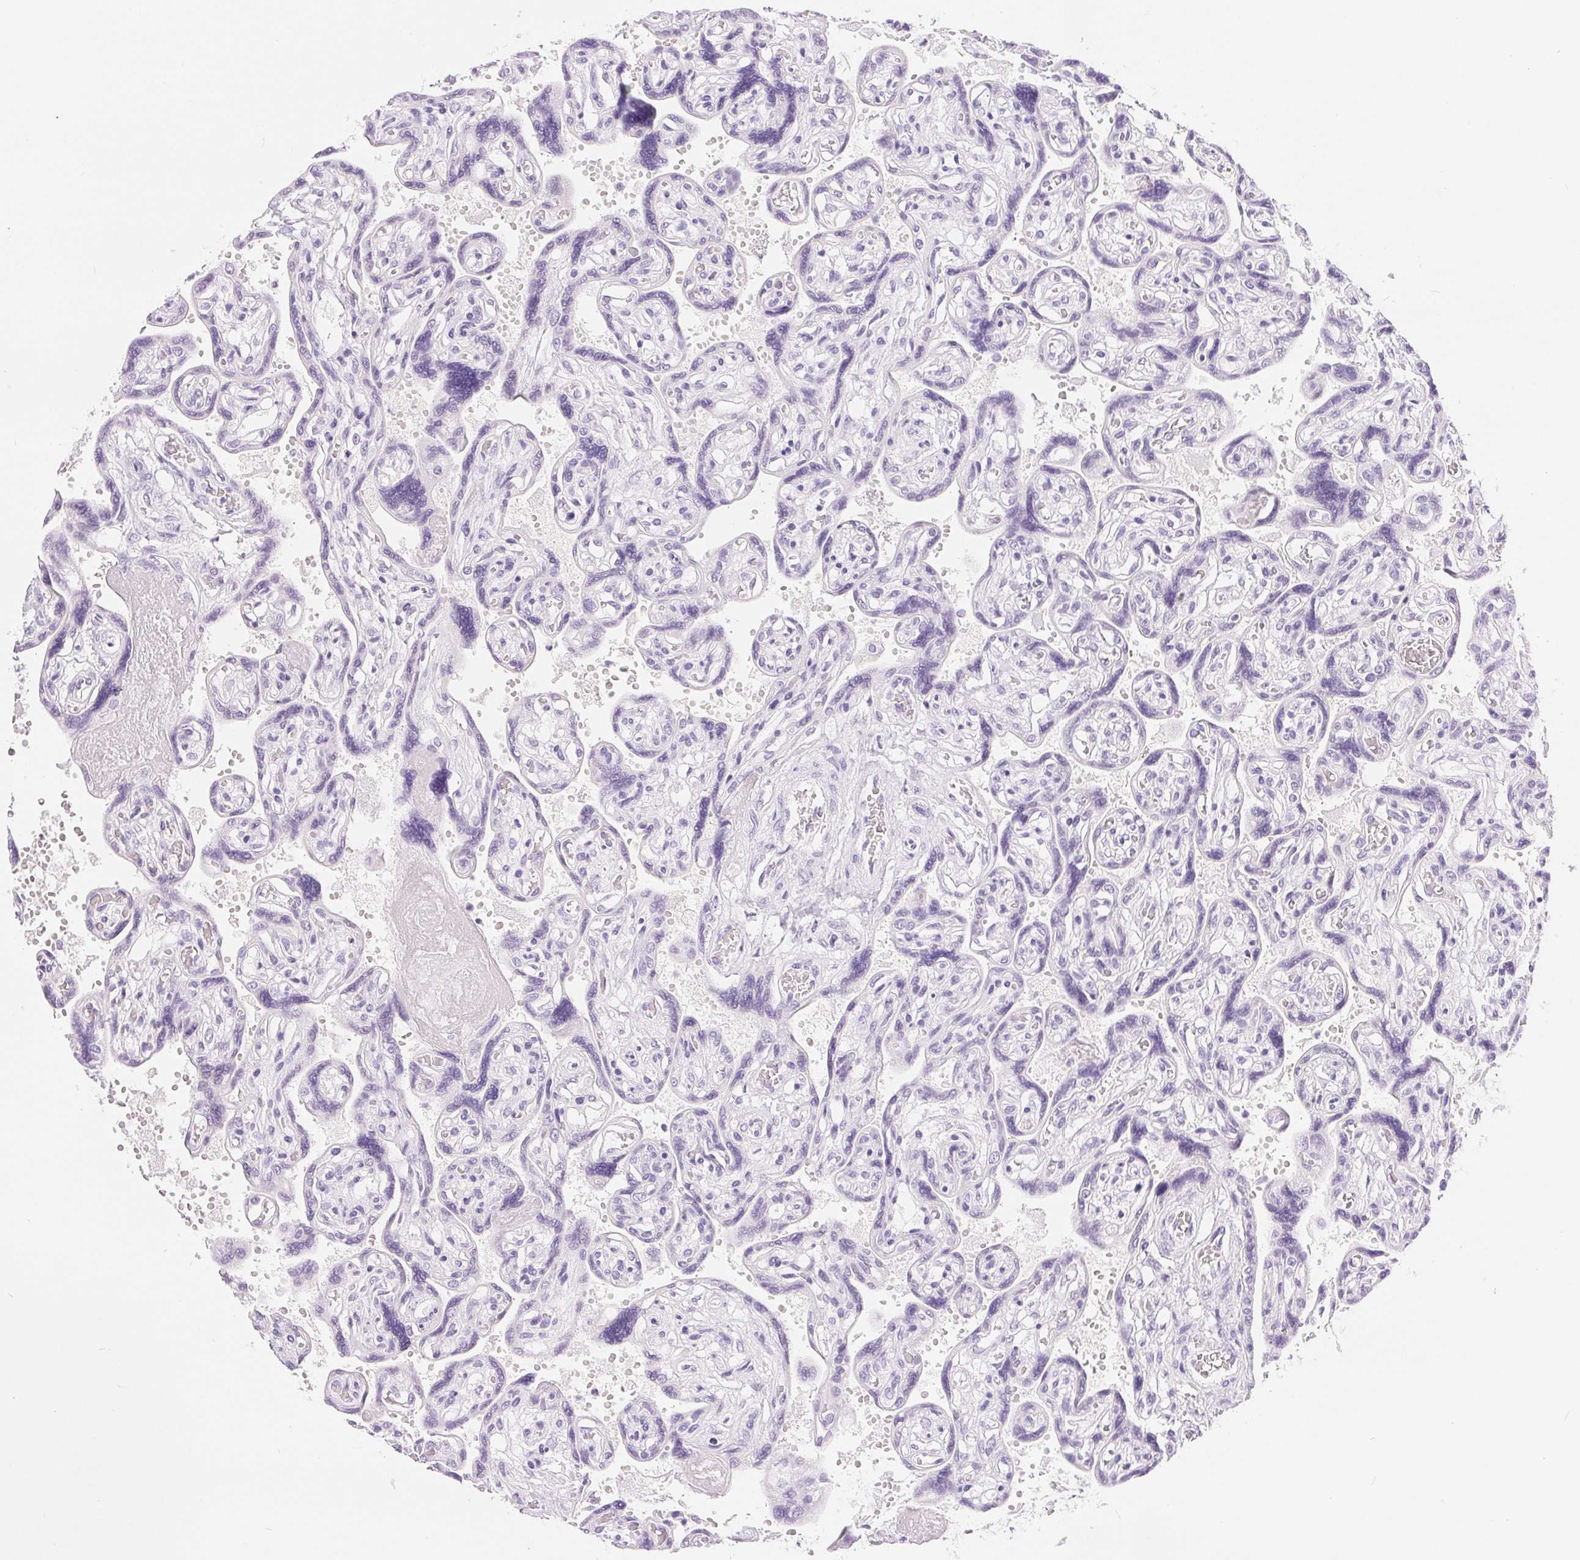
{"staining": {"intensity": "negative", "quantity": "none", "location": "none"}, "tissue": "placenta", "cell_type": "Decidual cells", "image_type": "normal", "snomed": [{"axis": "morphology", "description": "Normal tissue, NOS"}, {"axis": "topography", "description": "Placenta"}], "caption": "Human placenta stained for a protein using immunohistochemistry demonstrates no staining in decidual cells.", "gene": "XDH", "patient": {"sex": "female", "age": 32}}